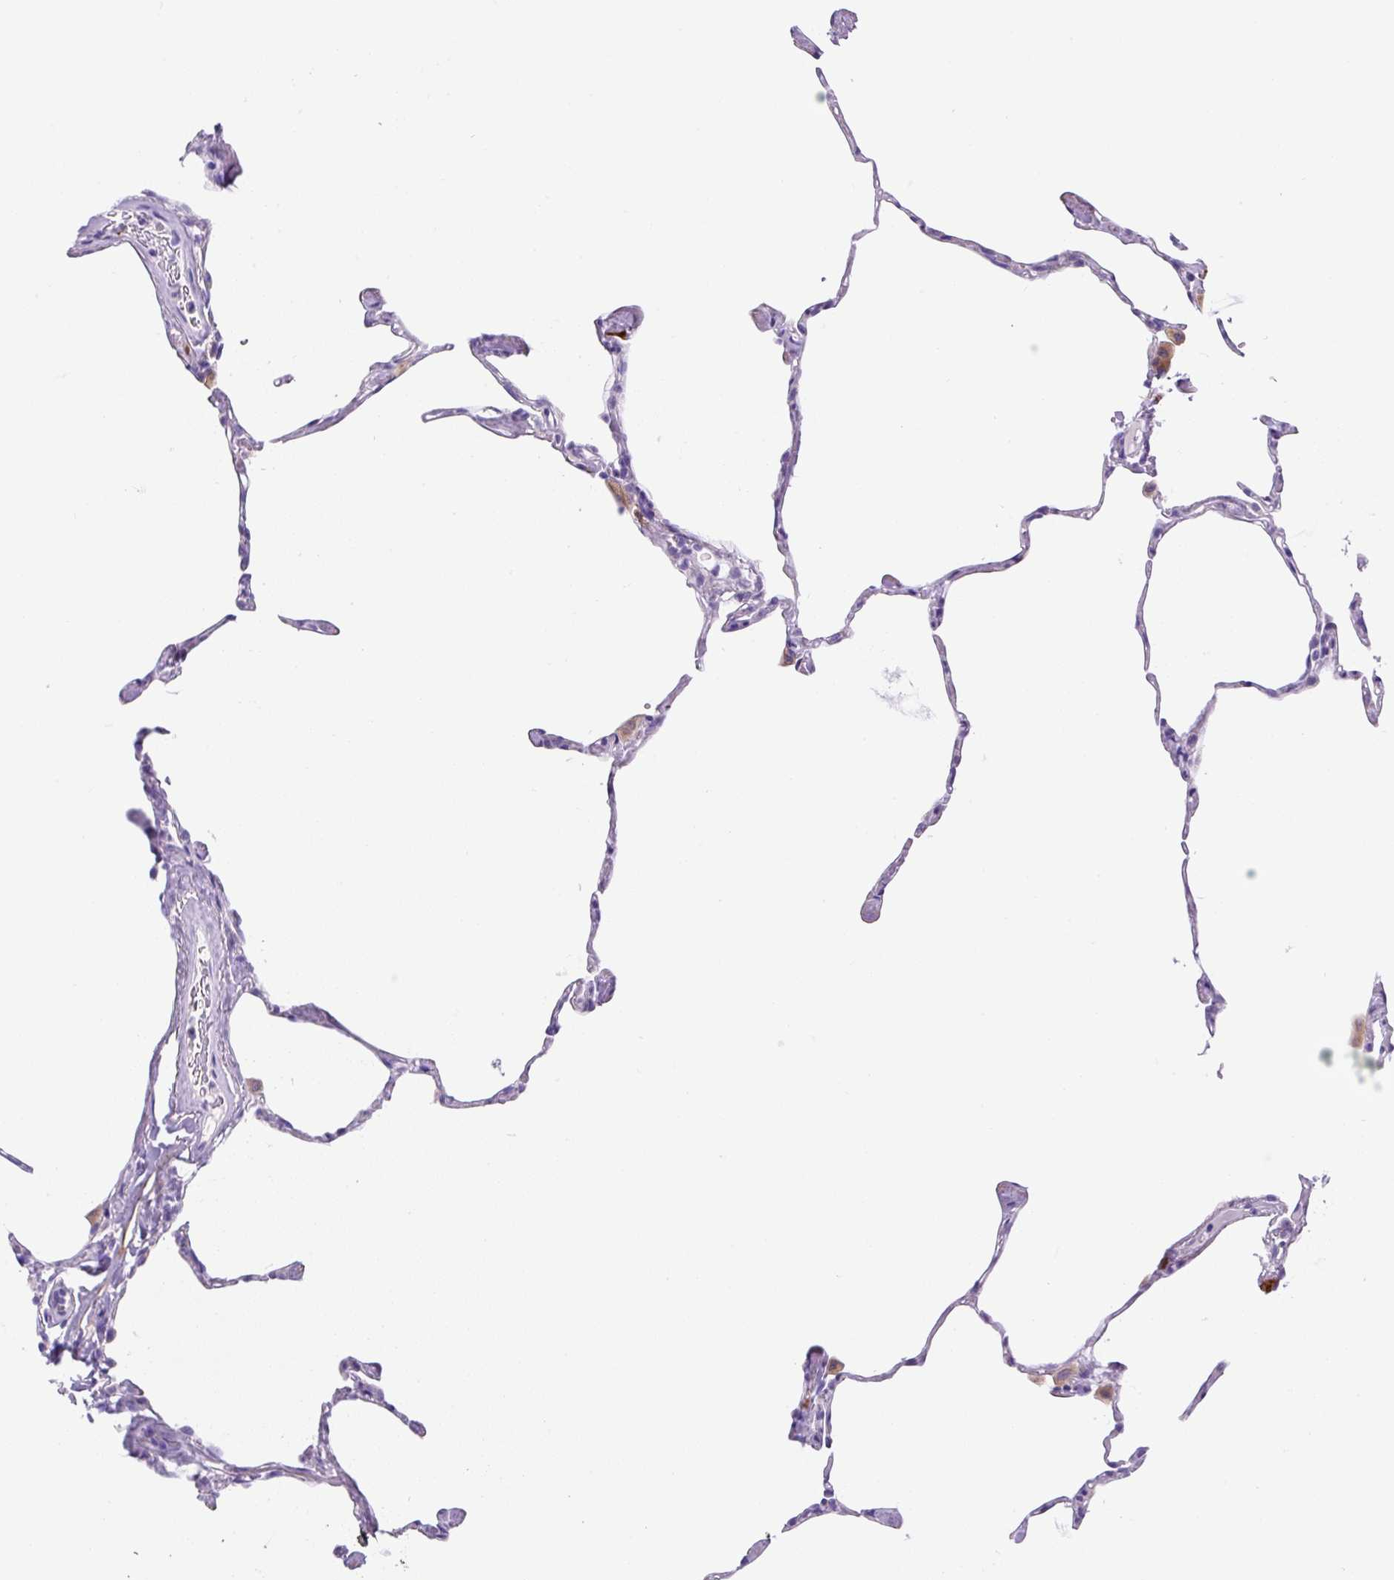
{"staining": {"intensity": "negative", "quantity": "none", "location": "none"}, "tissue": "lung", "cell_type": "Alveolar cells", "image_type": "normal", "snomed": [{"axis": "morphology", "description": "Normal tissue, NOS"}, {"axis": "topography", "description": "Lung"}], "caption": "Human lung stained for a protein using immunohistochemistry (IHC) displays no positivity in alveolar cells.", "gene": "ASB4", "patient": {"sex": "male", "age": 65}}